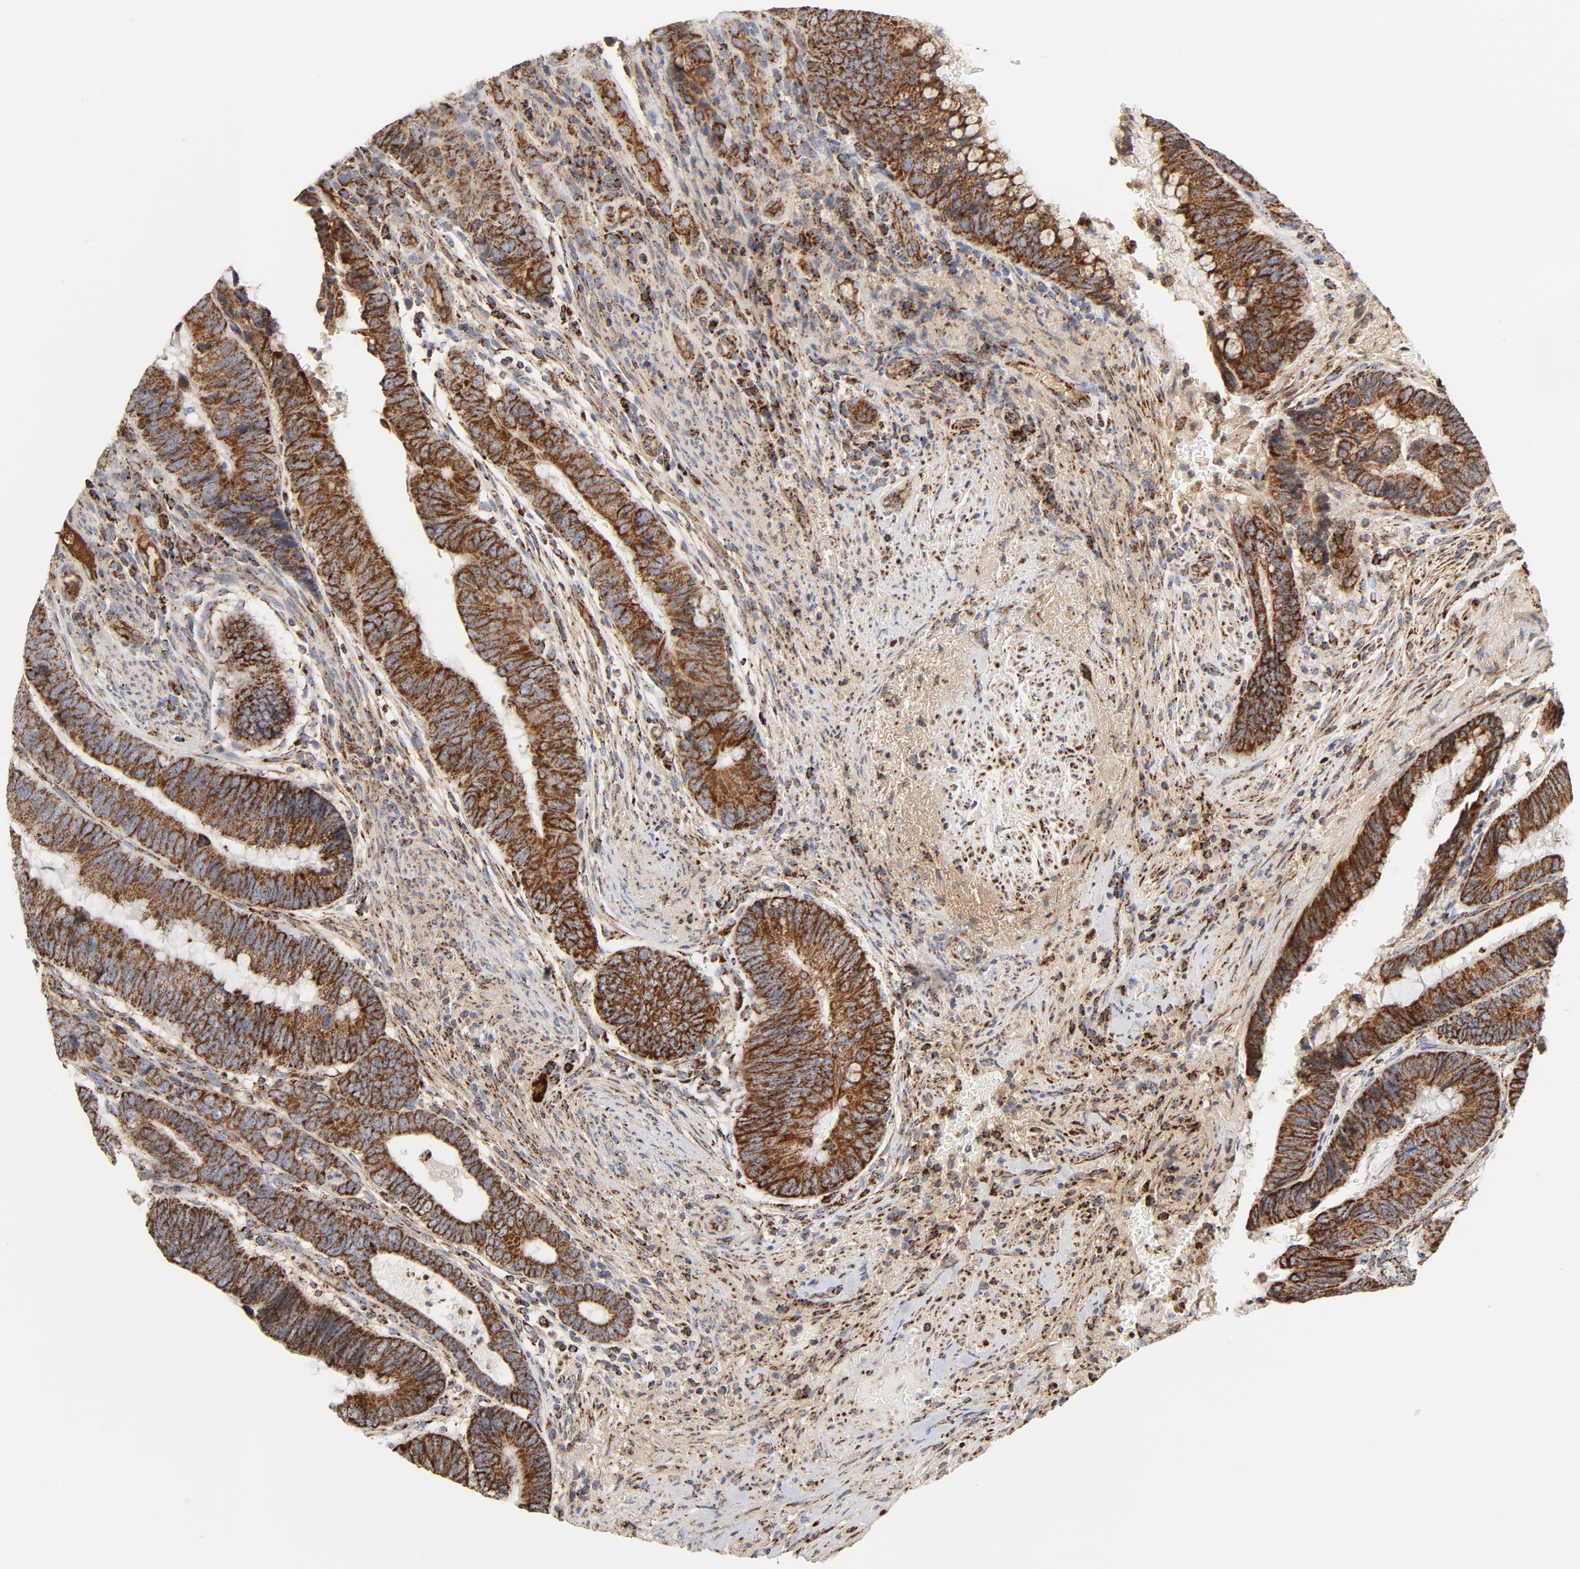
{"staining": {"intensity": "strong", "quantity": ">75%", "location": "cytoplasmic/membranous"}, "tissue": "colorectal cancer", "cell_type": "Tumor cells", "image_type": "cancer", "snomed": [{"axis": "morphology", "description": "Normal tissue, NOS"}, {"axis": "morphology", "description": "Adenocarcinoma, NOS"}, {"axis": "topography", "description": "Rectum"}], "caption": "This photomicrograph displays immunohistochemistry (IHC) staining of human adenocarcinoma (colorectal), with high strong cytoplasmic/membranous expression in approximately >75% of tumor cells.", "gene": "PCNX4", "patient": {"sex": "male", "age": 92}}